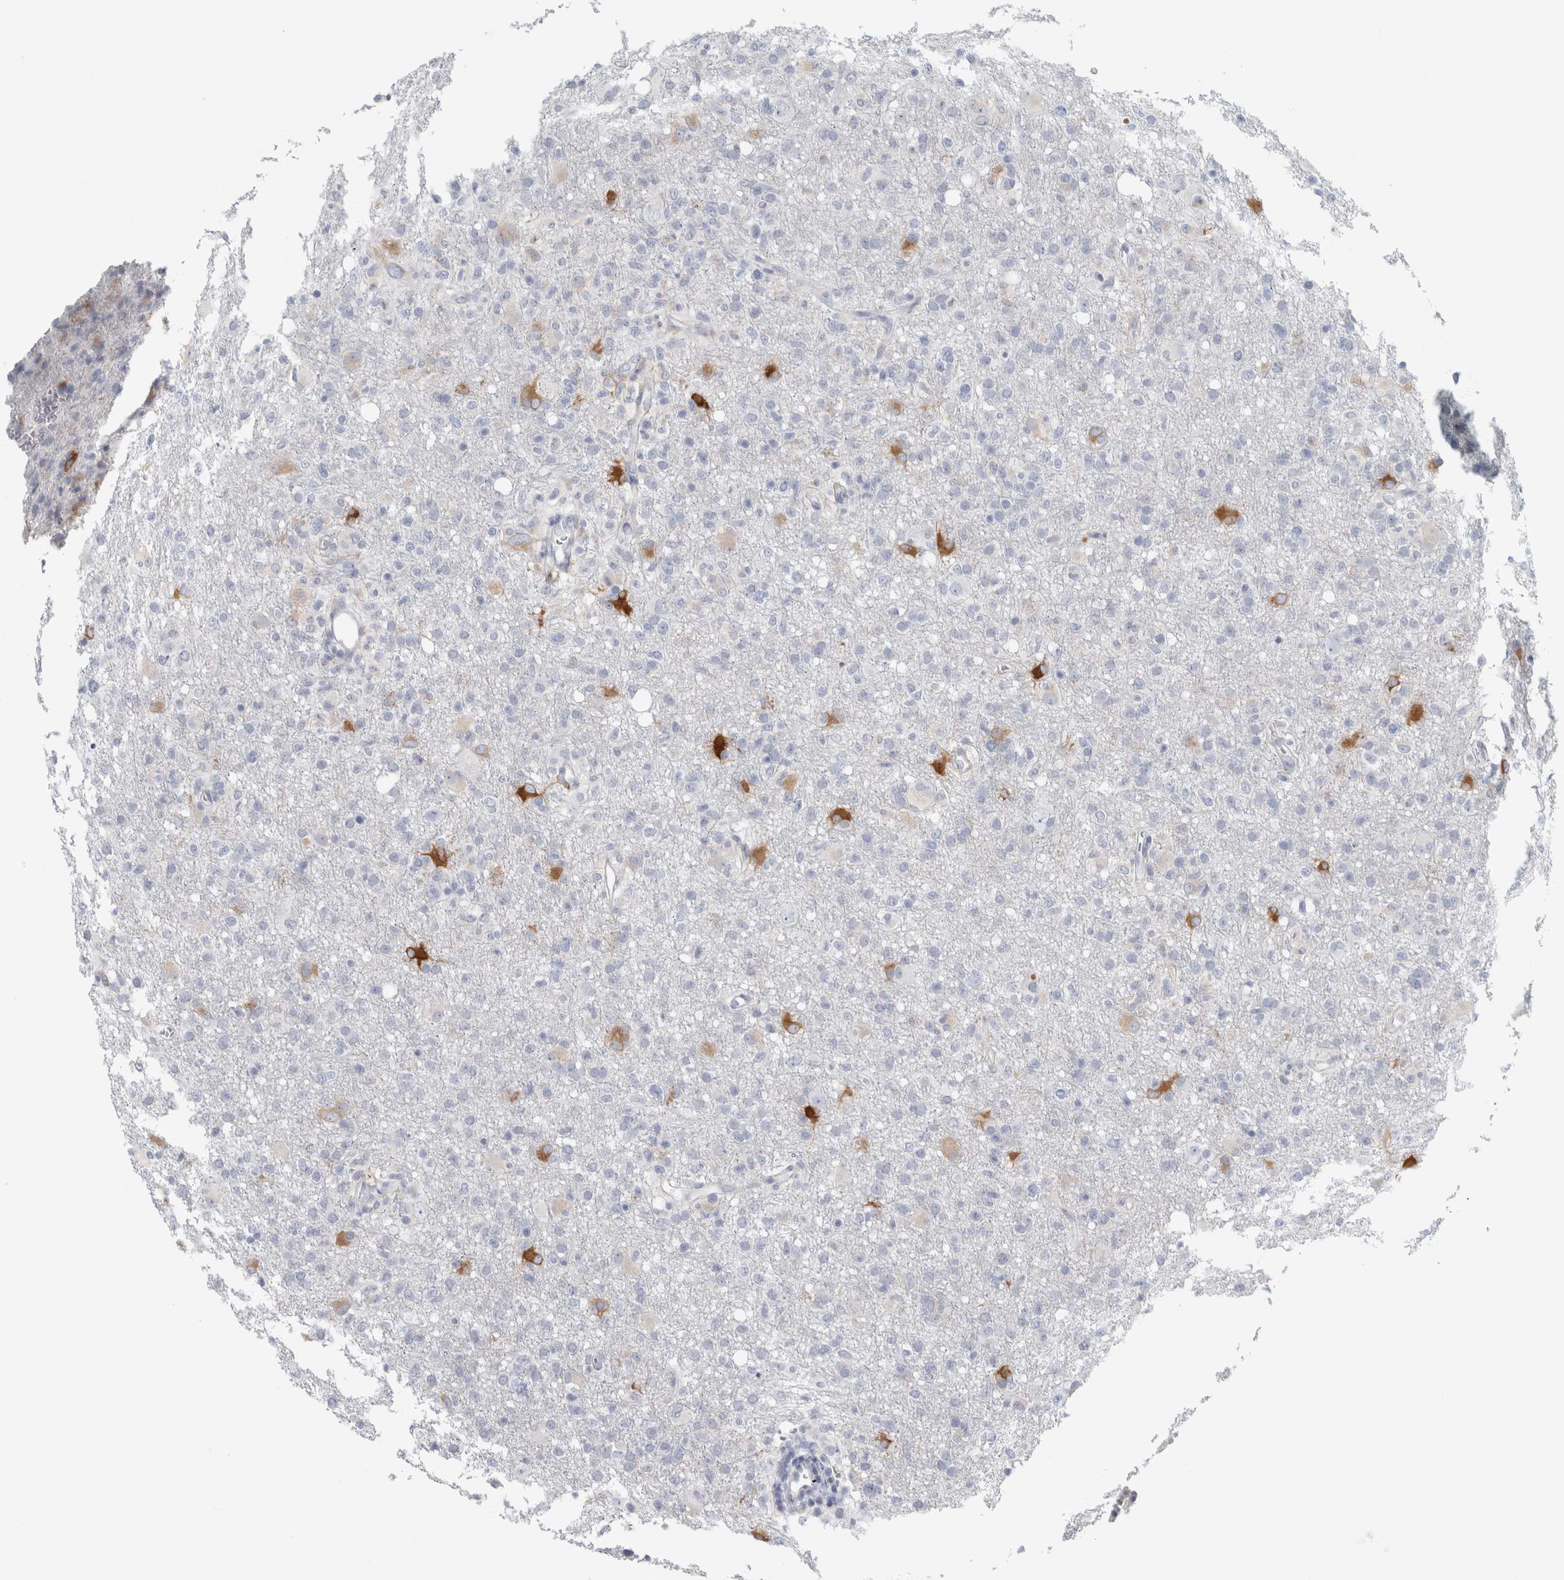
{"staining": {"intensity": "moderate", "quantity": "<25%", "location": "cytoplasmic/membranous"}, "tissue": "glioma", "cell_type": "Tumor cells", "image_type": "cancer", "snomed": [{"axis": "morphology", "description": "Glioma, malignant, High grade"}, {"axis": "topography", "description": "Brain"}], "caption": "Immunohistochemistry (IHC) micrograph of neoplastic tissue: human malignant glioma (high-grade) stained using immunohistochemistry demonstrates low levels of moderate protein expression localized specifically in the cytoplasmic/membranous of tumor cells, appearing as a cytoplasmic/membranous brown color.", "gene": "B3GNT3", "patient": {"sex": "female", "age": 57}}